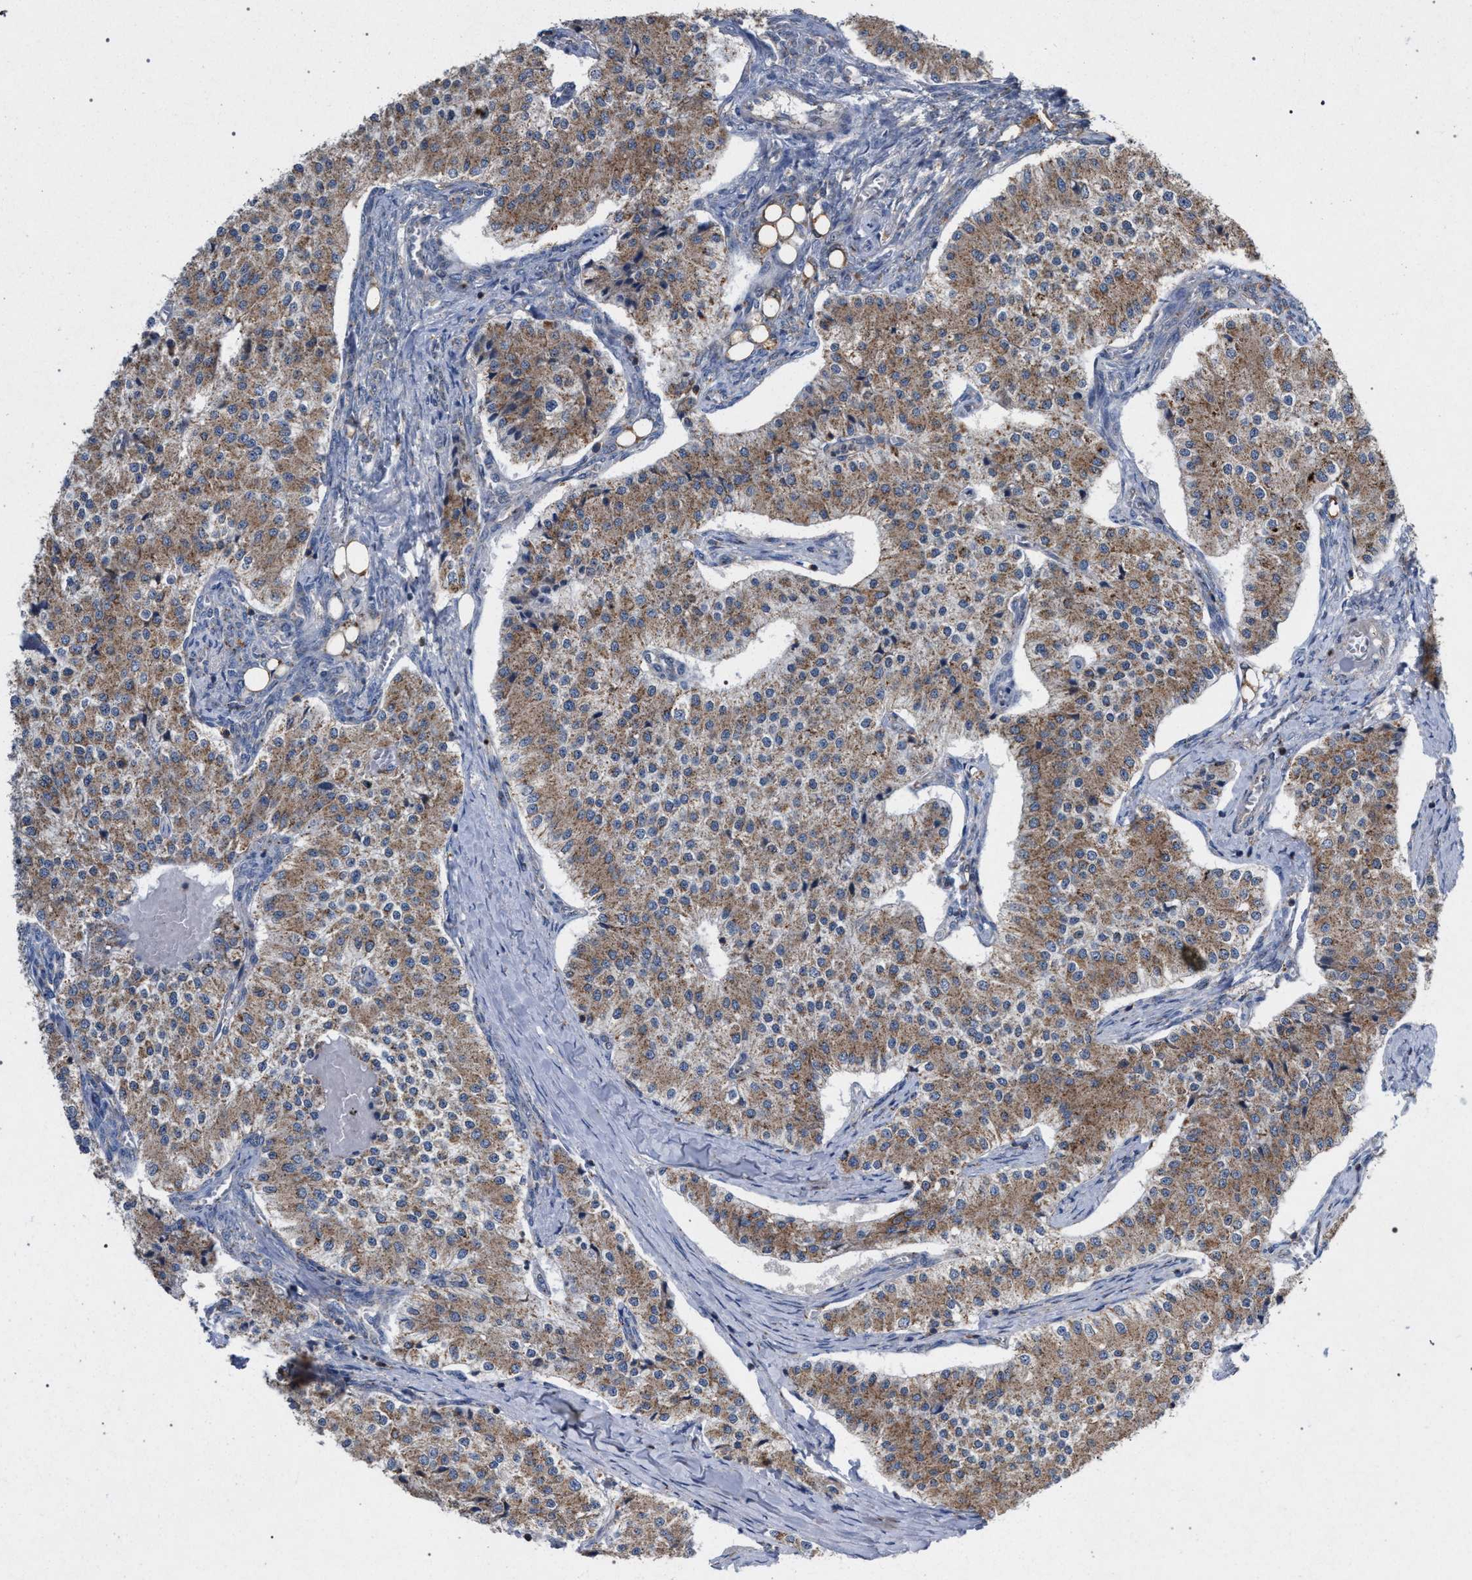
{"staining": {"intensity": "moderate", "quantity": ">75%", "location": "cytoplasmic/membranous"}, "tissue": "carcinoid", "cell_type": "Tumor cells", "image_type": "cancer", "snomed": [{"axis": "morphology", "description": "Carcinoid, malignant, NOS"}, {"axis": "topography", "description": "Colon"}], "caption": "Tumor cells demonstrate medium levels of moderate cytoplasmic/membranous positivity in approximately >75% of cells in human malignant carcinoid.", "gene": "VPS13A", "patient": {"sex": "female", "age": 52}}